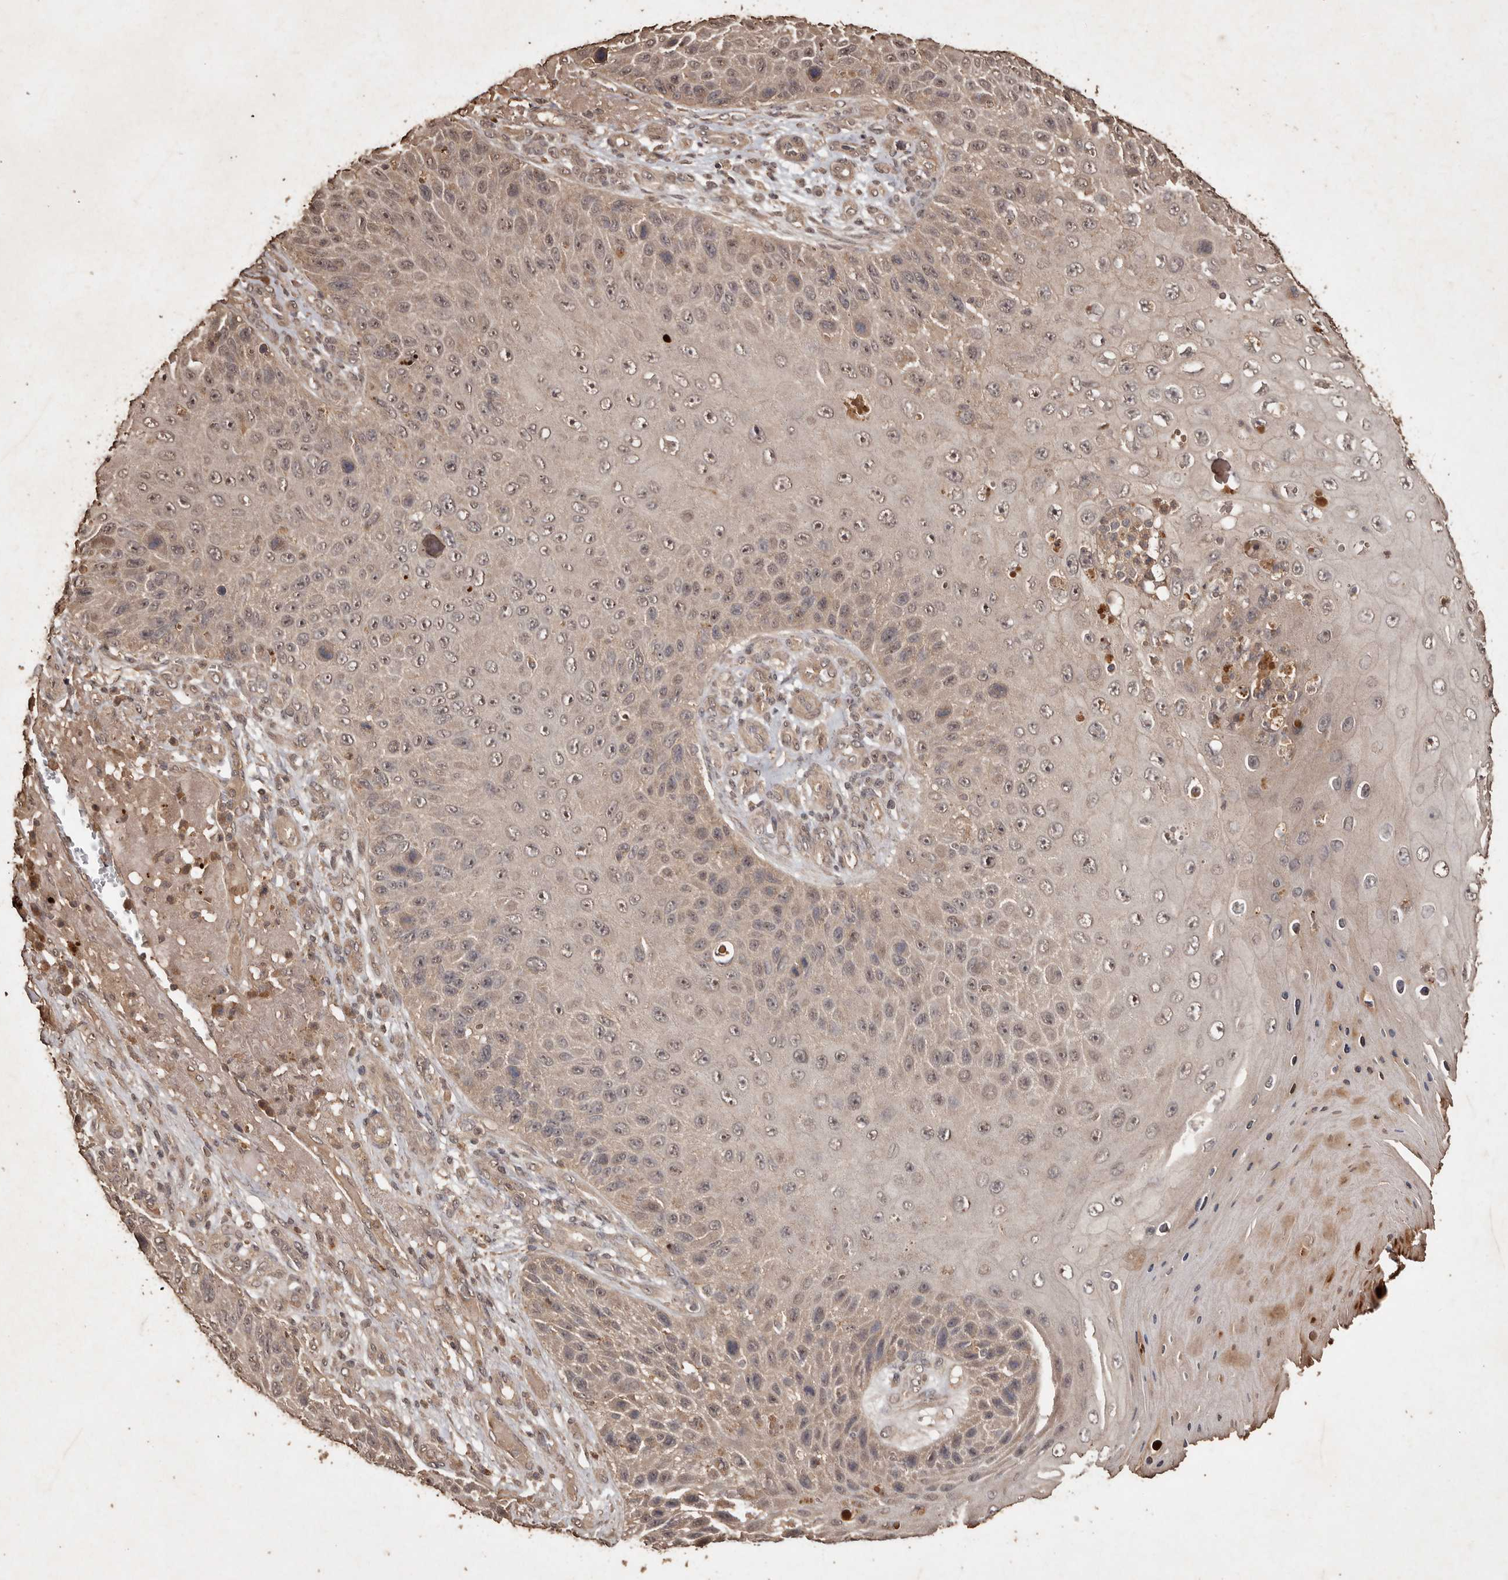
{"staining": {"intensity": "weak", "quantity": "25%-75%", "location": "cytoplasmic/membranous"}, "tissue": "skin cancer", "cell_type": "Tumor cells", "image_type": "cancer", "snomed": [{"axis": "morphology", "description": "Squamous cell carcinoma, NOS"}, {"axis": "topography", "description": "Skin"}], "caption": "Tumor cells demonstrate low levels of weak cytoplasmic/membranous positivity in approximately 25%-75% of cells in skin cancer (squamous cell carcinoma).", "gene": "PKDCC", "patient": {"sex": "female", "age": 88}}